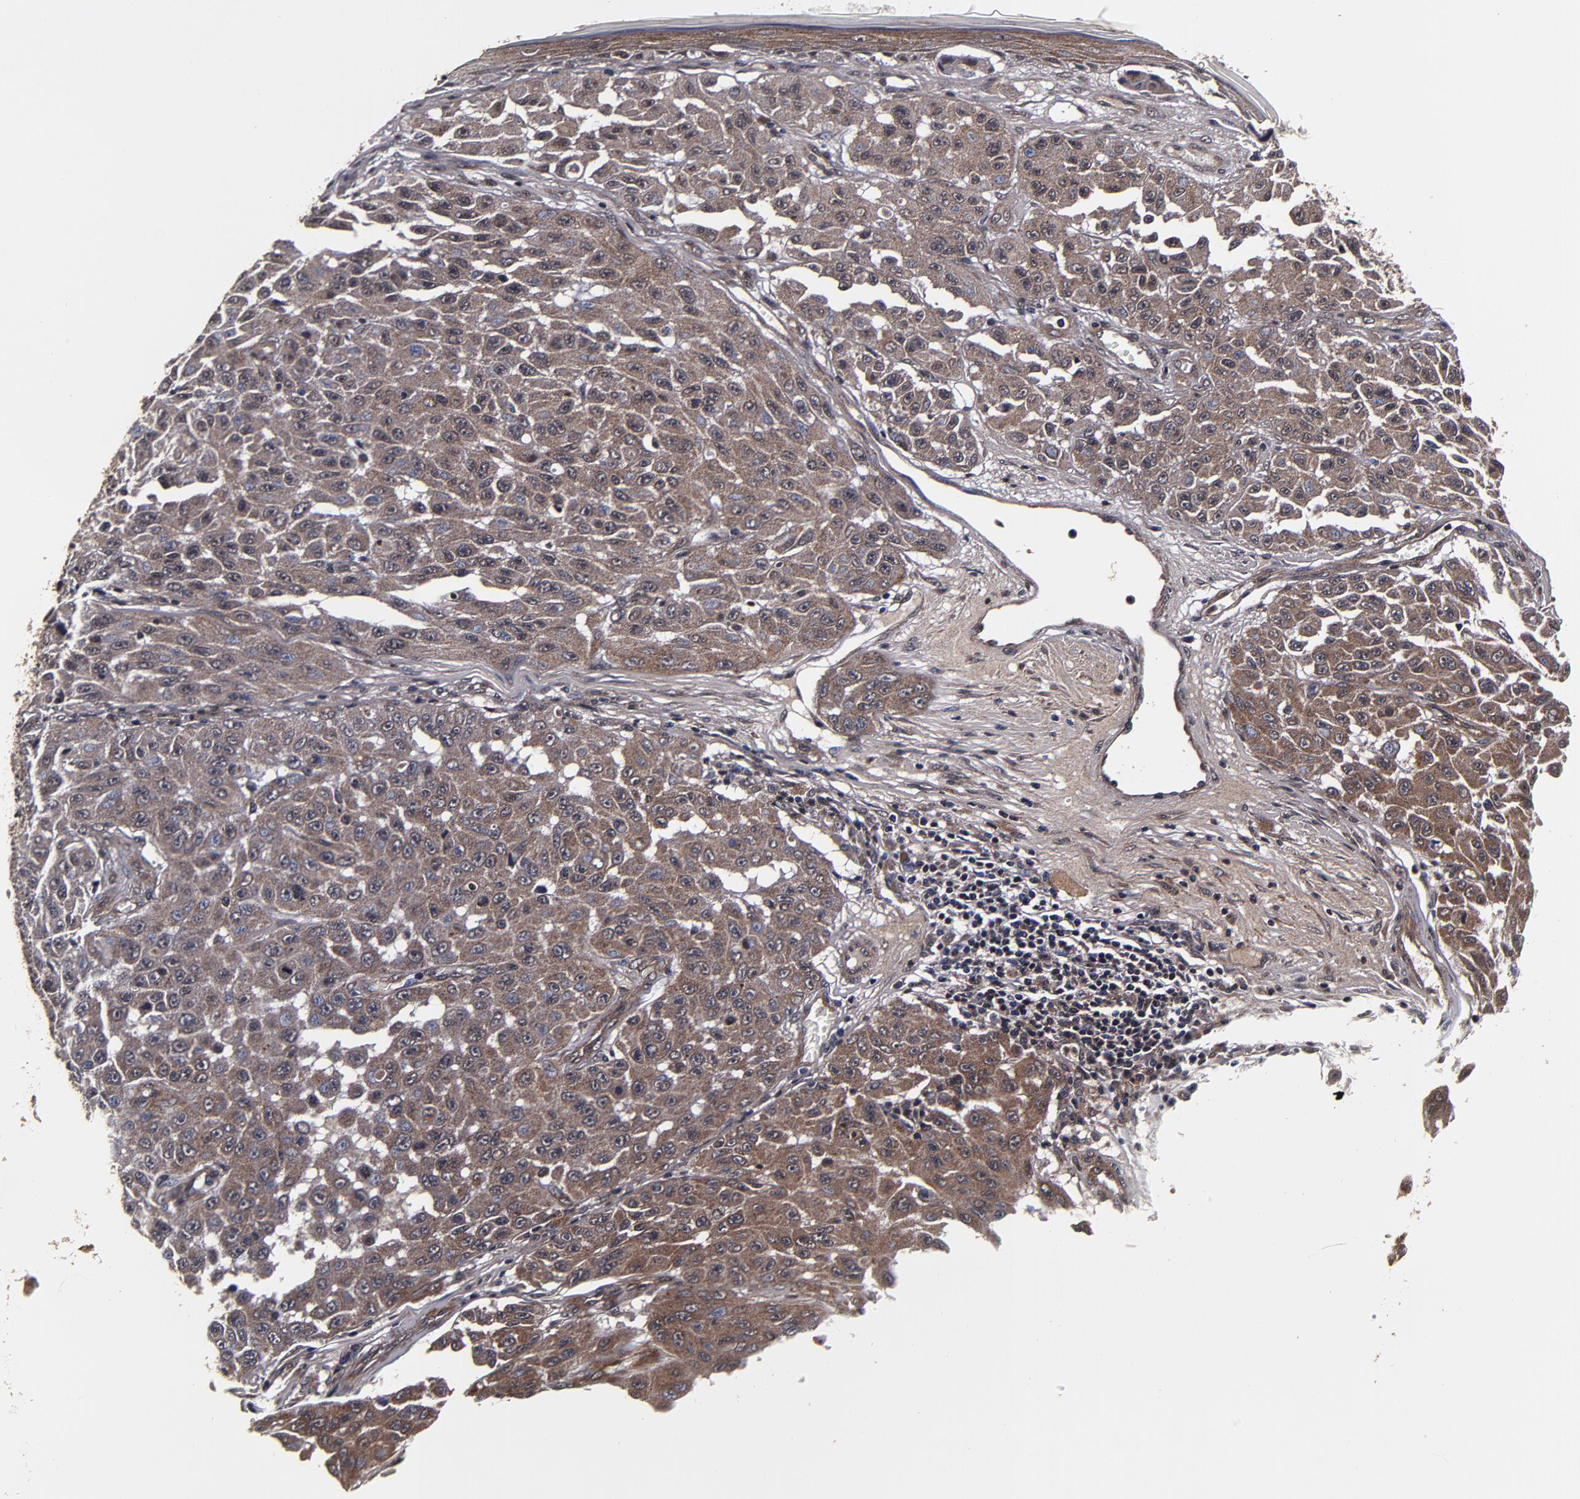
{"staining": {"intensity": "moderate", "quantity": ">75%", "location": "cytoplasmic/membranous"}, "tissue": "melanoma", "cell_type": "Tumor cells", "image_type": "cancer", "snomed": [{"axis": "morphology", "description": "Malignant melanoma, NOS"}, {"axis": "topography", "description": "Skin"}], "caption": "Tumor cells exhibit medium levels of moderate cytoplasmic/membranous expression in about >75% of cells in human malignant melanoma.", "gene": "MMP15", "patient": {"sex": "male", "age": 30}}